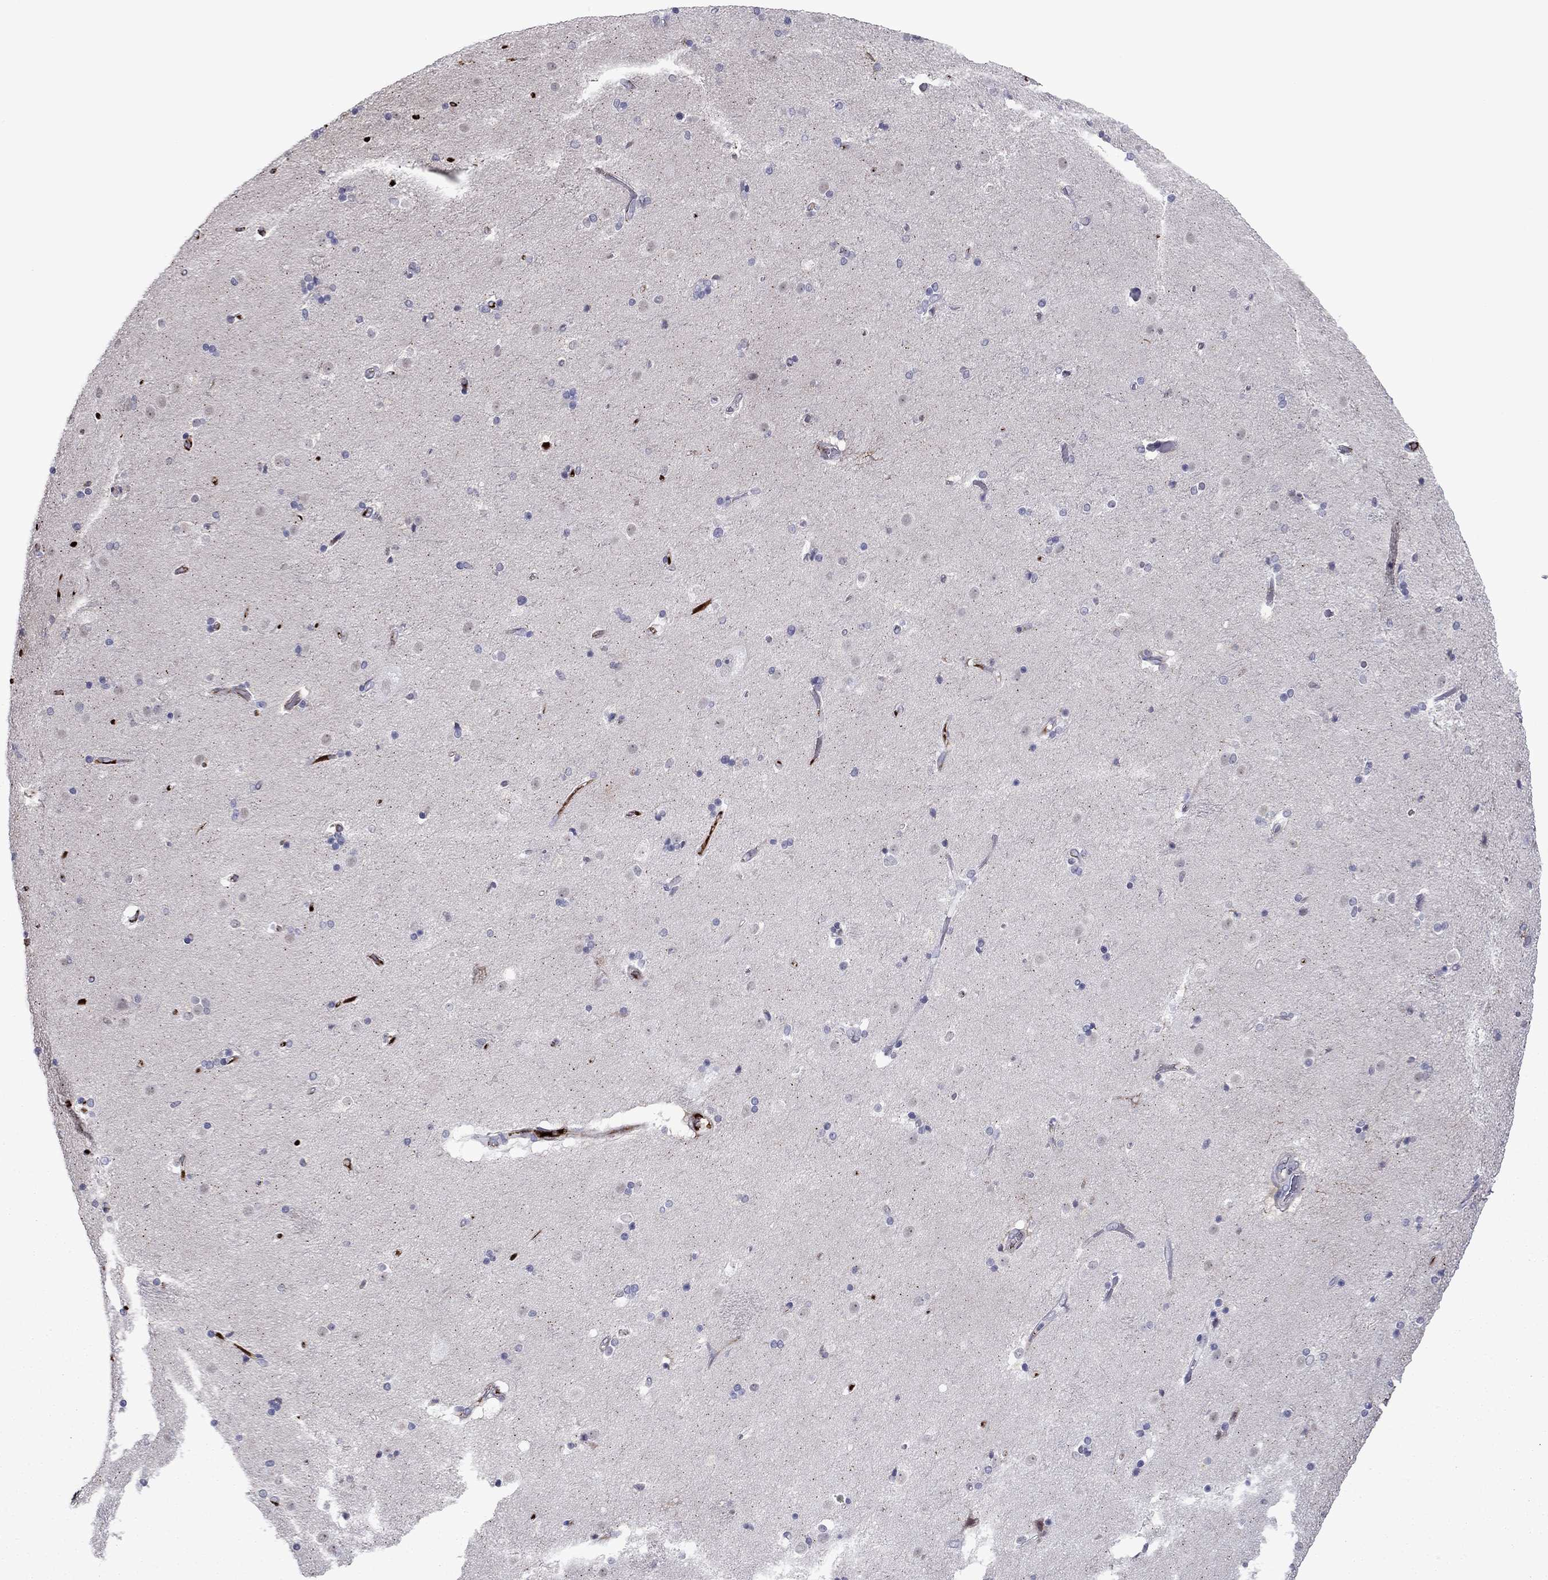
{"staining": {"intensity": "negative", "quantity": "none", "location": "none"}, "tissue": "caudate", "cell_type": "Glial cells", "image_type": "normal", "snomed": [{"axis": "morphology", "description": "Normal tissue, NOS"}, {"axis": "topography", "description": "Lateral ventricle wall"}], "caption": "High magnification brightfield microscopy of unremarkable caudate stained with DAB (3,3'-diaminobenzidine) (brown) and counterstained with hematoxylin (blue): glial cells show no significant staining. (DAB (3,3'-diaminobenzidine) IHC visualized using brightfield microscopy, high magnification).", "gene": "HPX", "patient": {"sex": "male", "age": 54}}